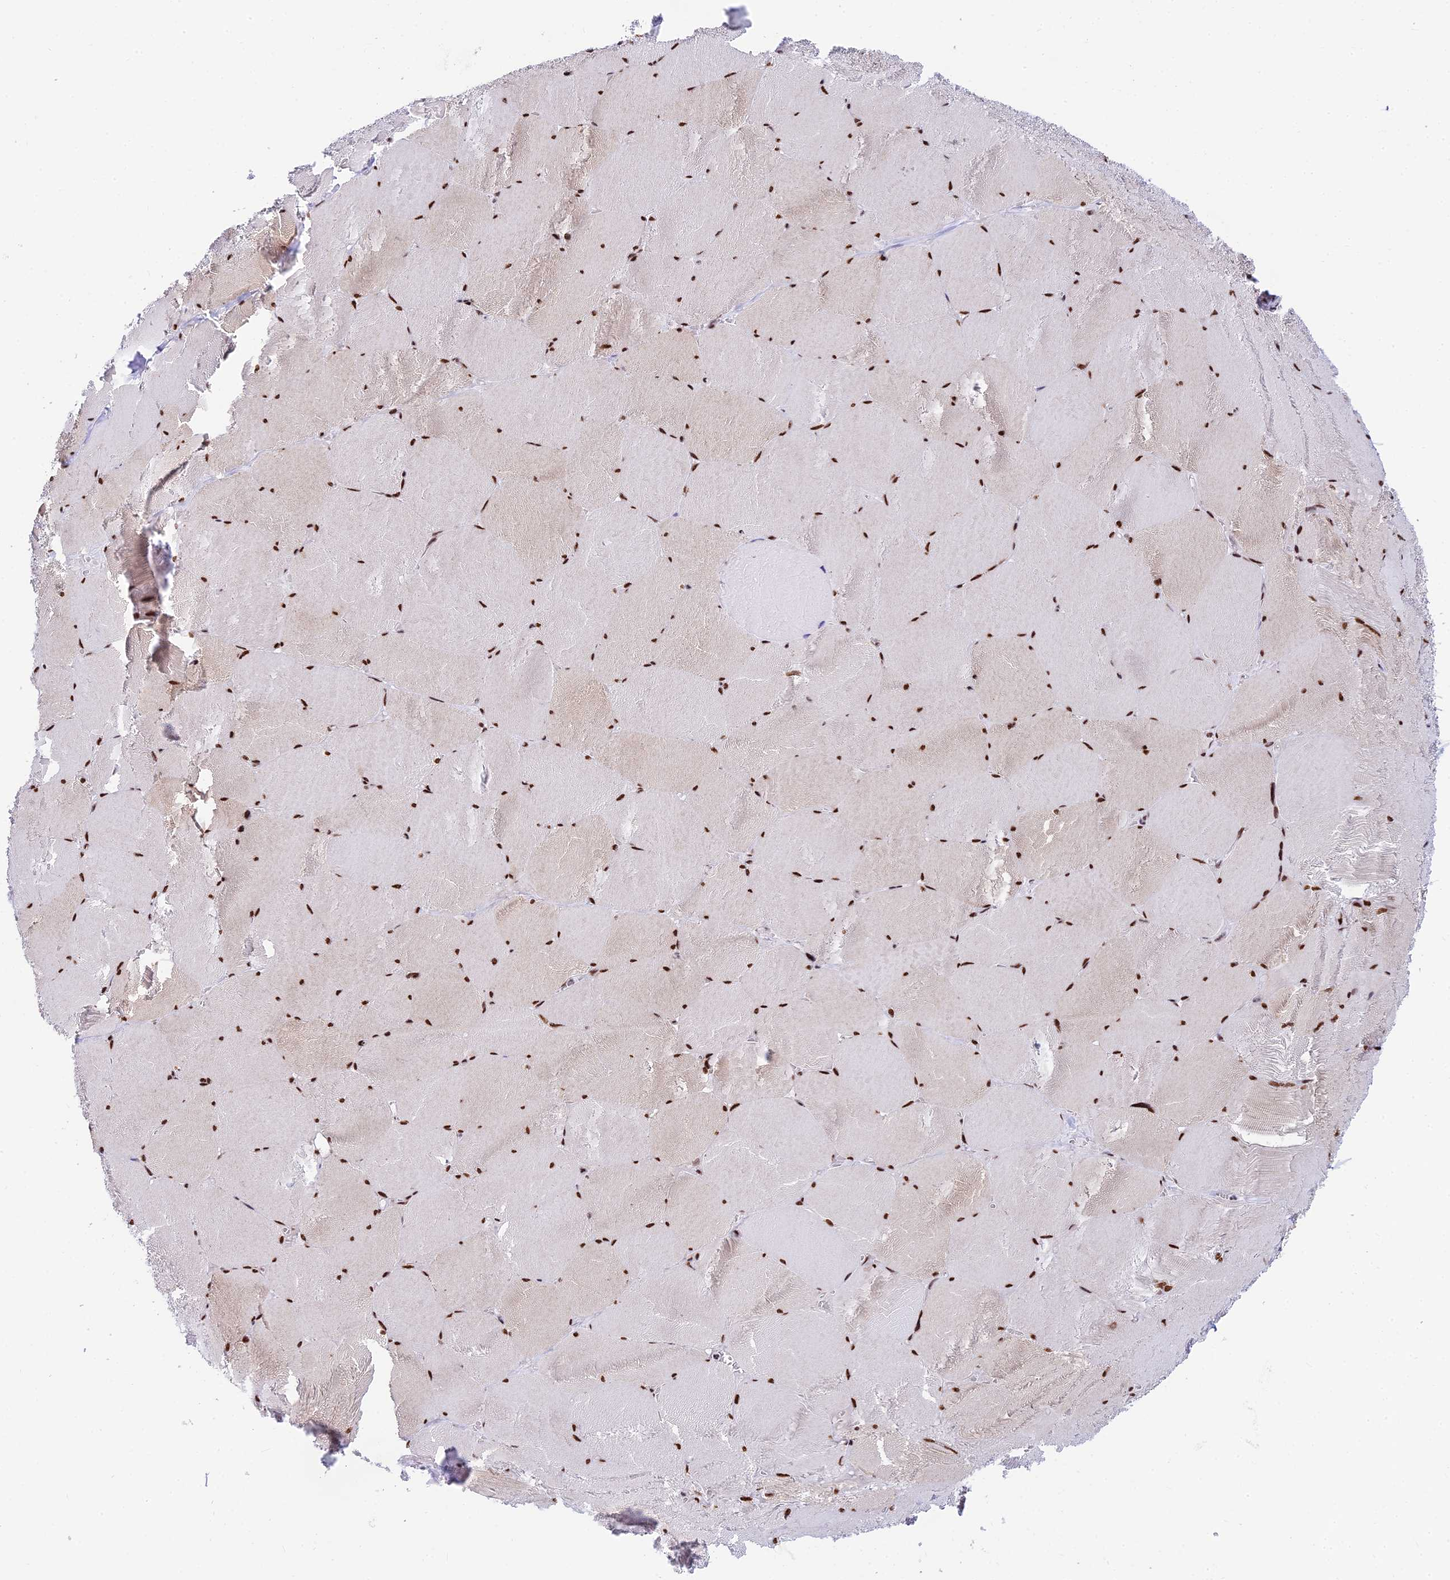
{"staining": {"intensity": "strong", "quantity": "25%-75%", "location": "nuclear"}, "tissue": "skeletal muscle", "cell_type": "Myocytes", "image_type": "normal", "snomed": [{"axis": "morphology", "description": "Normal tissue, NOS"}, {"axis": "topography", "description": "Skeletal muscle"}, {"axis": "topography", "description": "Head-Neck"}], "caption": "Immunohistochemical staining of unremarkable human skeletal muscle demonstrates 25%-75% levels of strong nuclear protein expression in about 25%-75% of myocytes.", "gene": "USP22", "patient": {"sex": "male", "age": 66}}